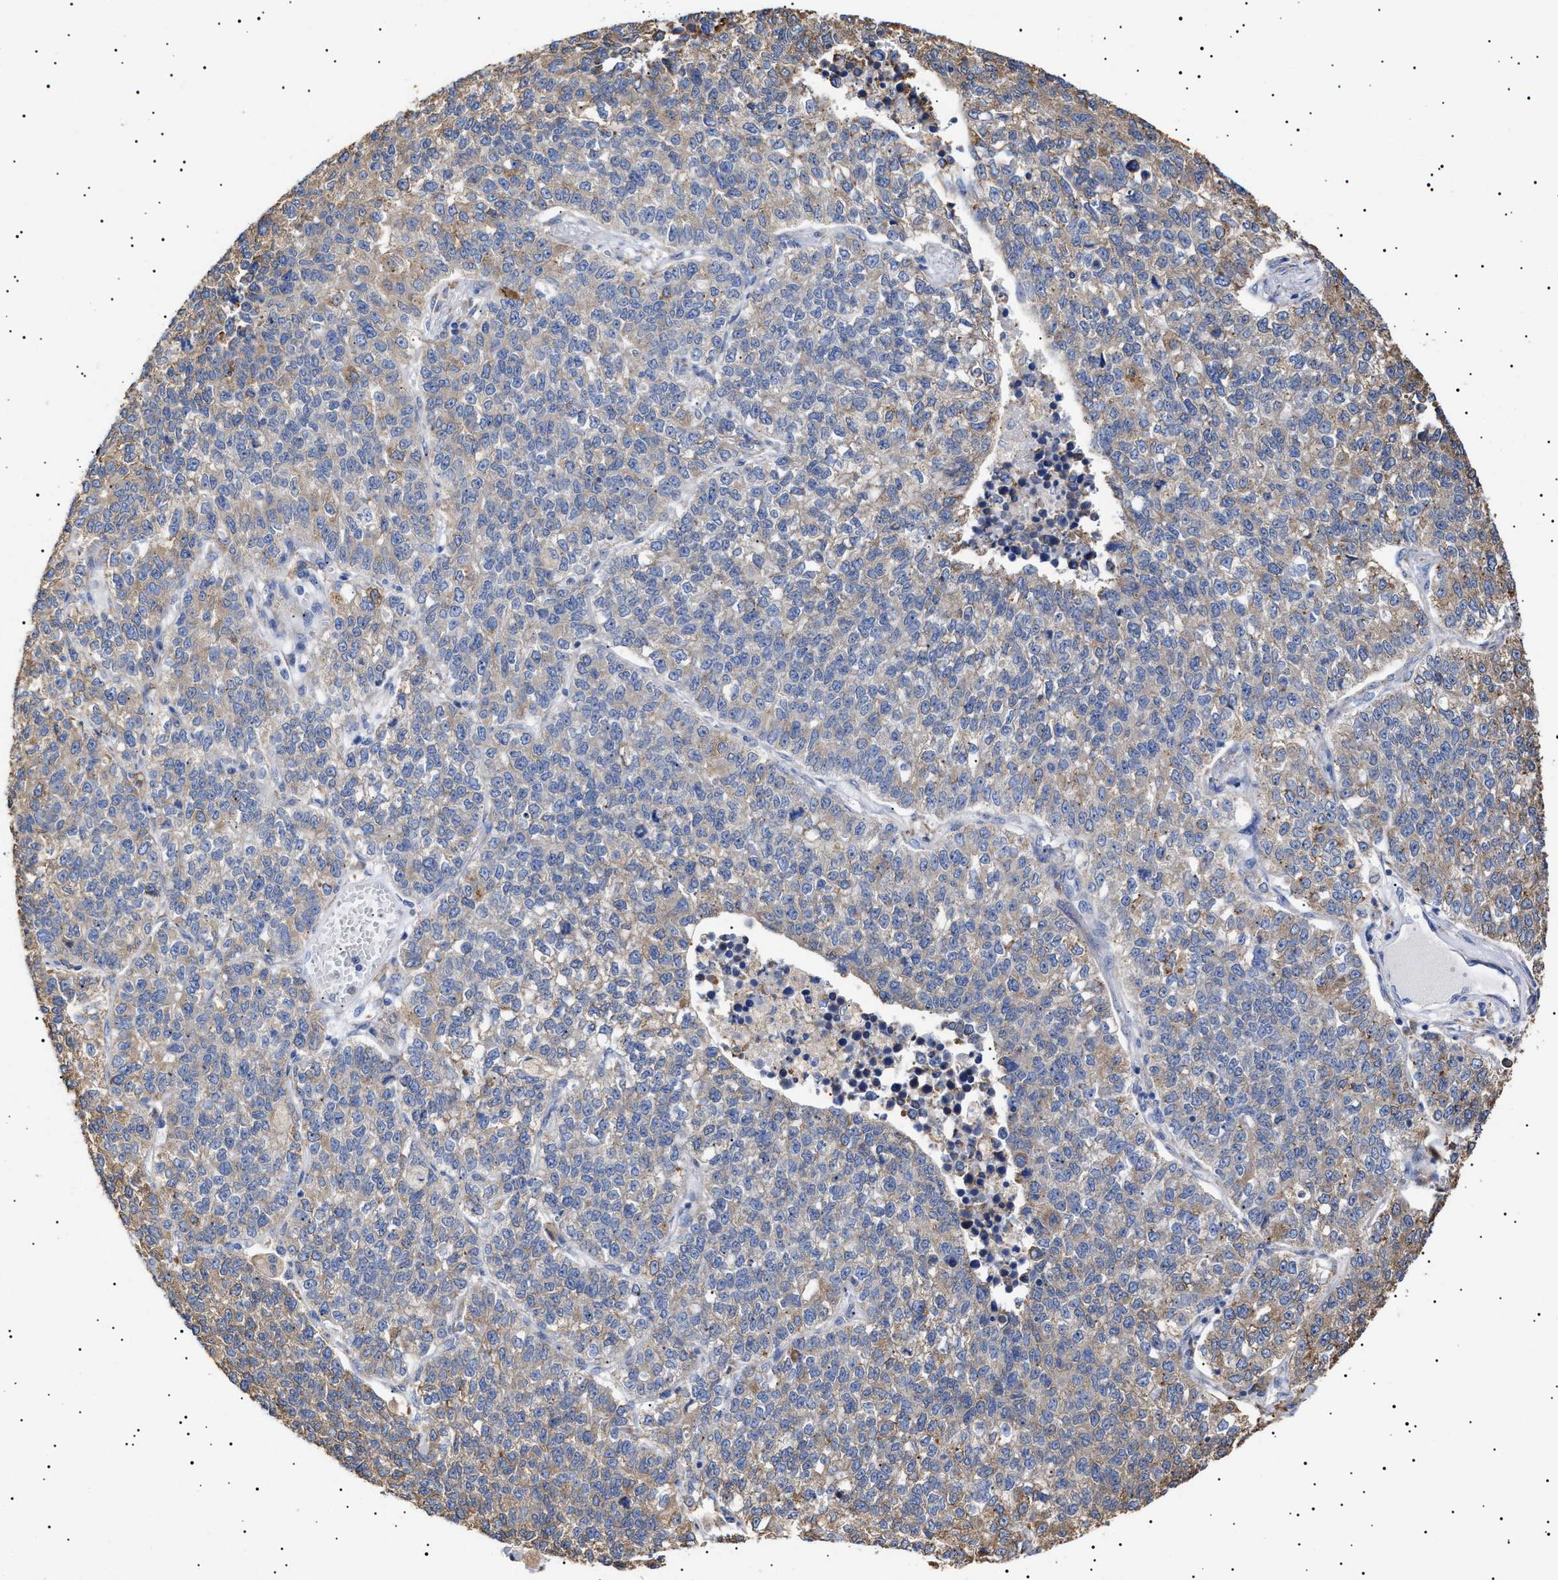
{"staining": {"intensity": "moderate", "quantity": "25%-75%", "location": "cytoplasmic/membranous"}, "tissue": "lung cancer", "cell_type": "Tumor cells", "image_type": "cancer", "snomed": [{"axis": "morphology", "description": "Adenocarcinoma, NOS"}, {"axis": "topography", "description": "Lung"}], "caption": "Lung cancer (adenocarcinoma) tissue exhibits moderate cytoplasmic/membranous positivity in about 25%-75% of tumor cells, visualized by immunohistochemistry.", "gene": "ERCC6L2", "patient": {"sex": "male", "age": 49}}